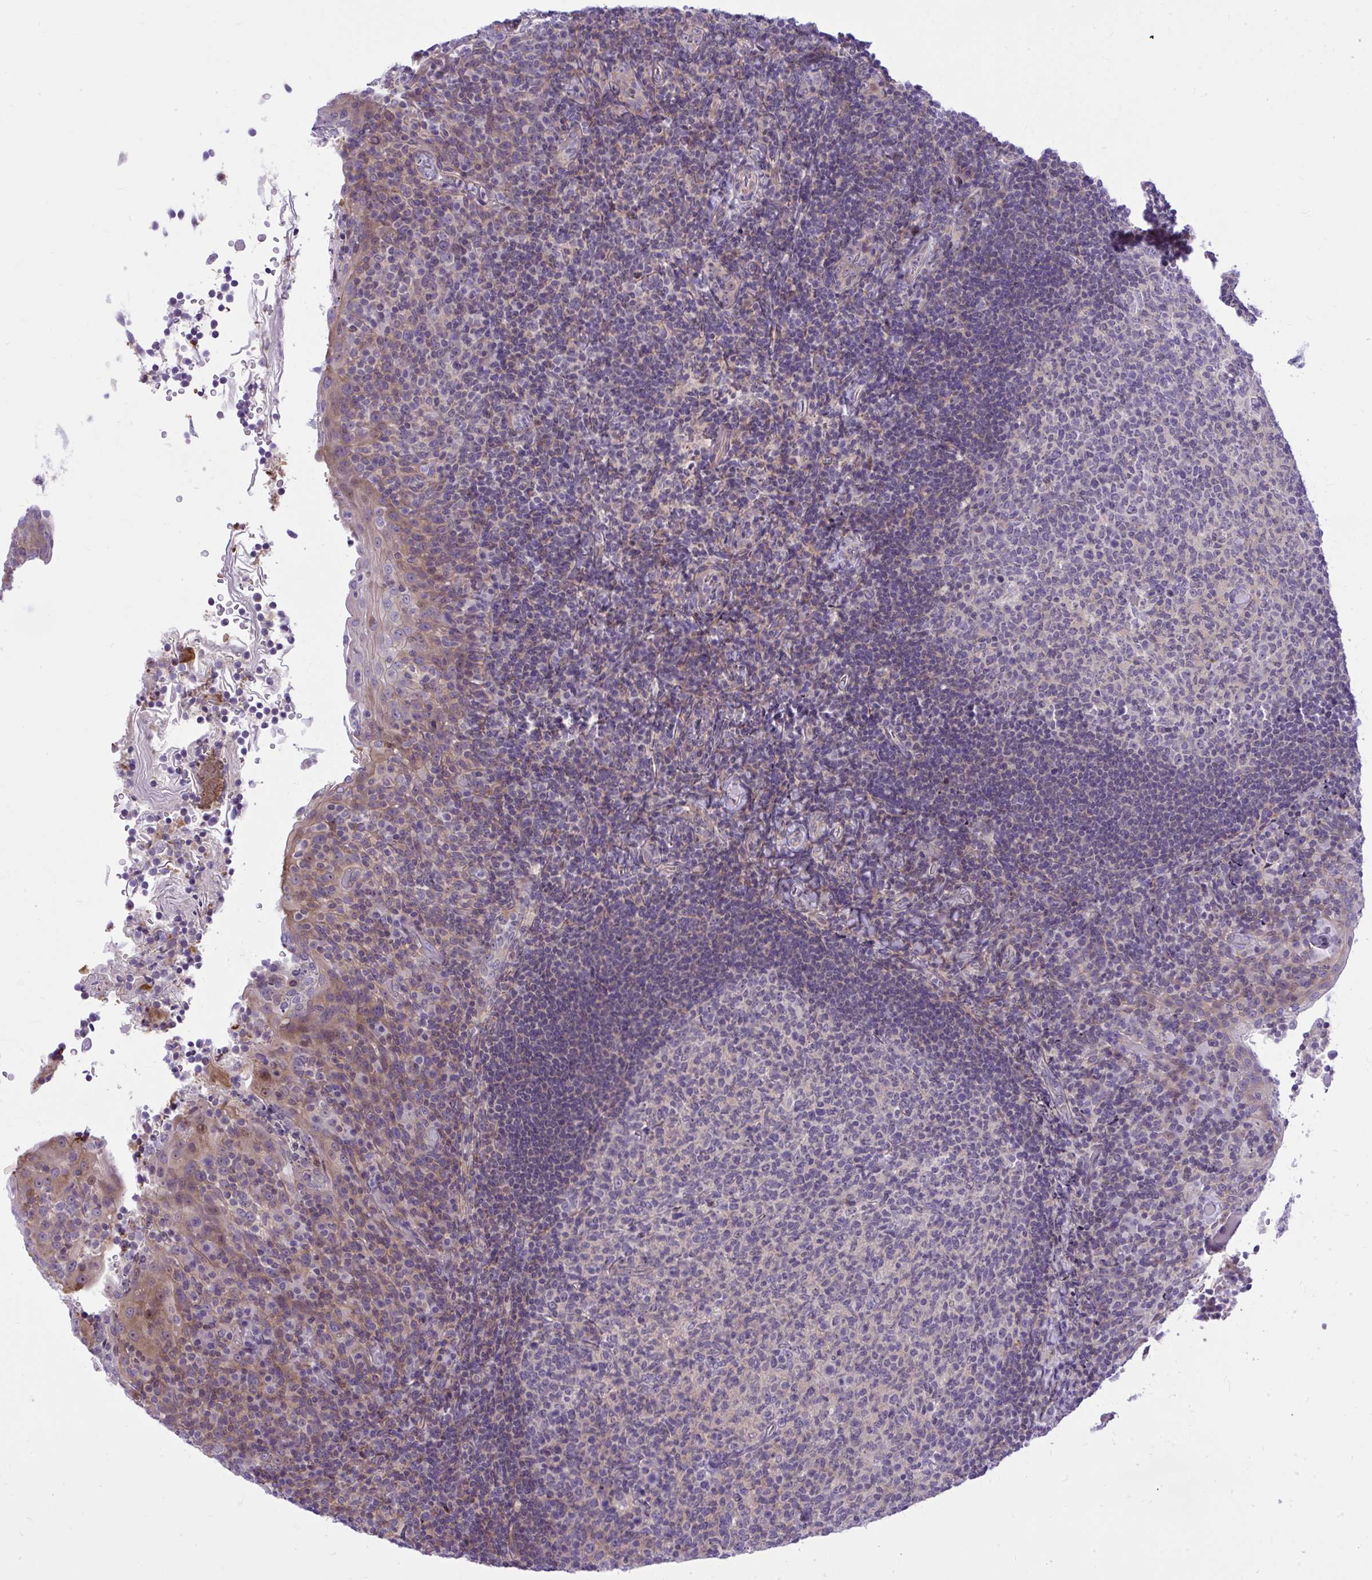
{"staining": {"intensity": "negative", "quantity": "none", "location": "none"}, "tissue": "tonsil", "cell_type": "Germinal center cells", "image_type": "normal", "snomed": [{"axis": "morphology", "description": "Normal tissue, NOS"}, {"axis": "topography", "description": "Tonsil"}], "caption": "High magnification brightfield microscopy of benign tonsil stained with DAB (3,3'-diaminobenzidine) (brown) and counterstained with hematoxylin (blue): germinal center cells show no significant staining. (Immunohistochemistry (ihc), brightfield microscopy, high magnification).", "gene": "GRK4", "patient": {"sex": "female", "age": 10}}